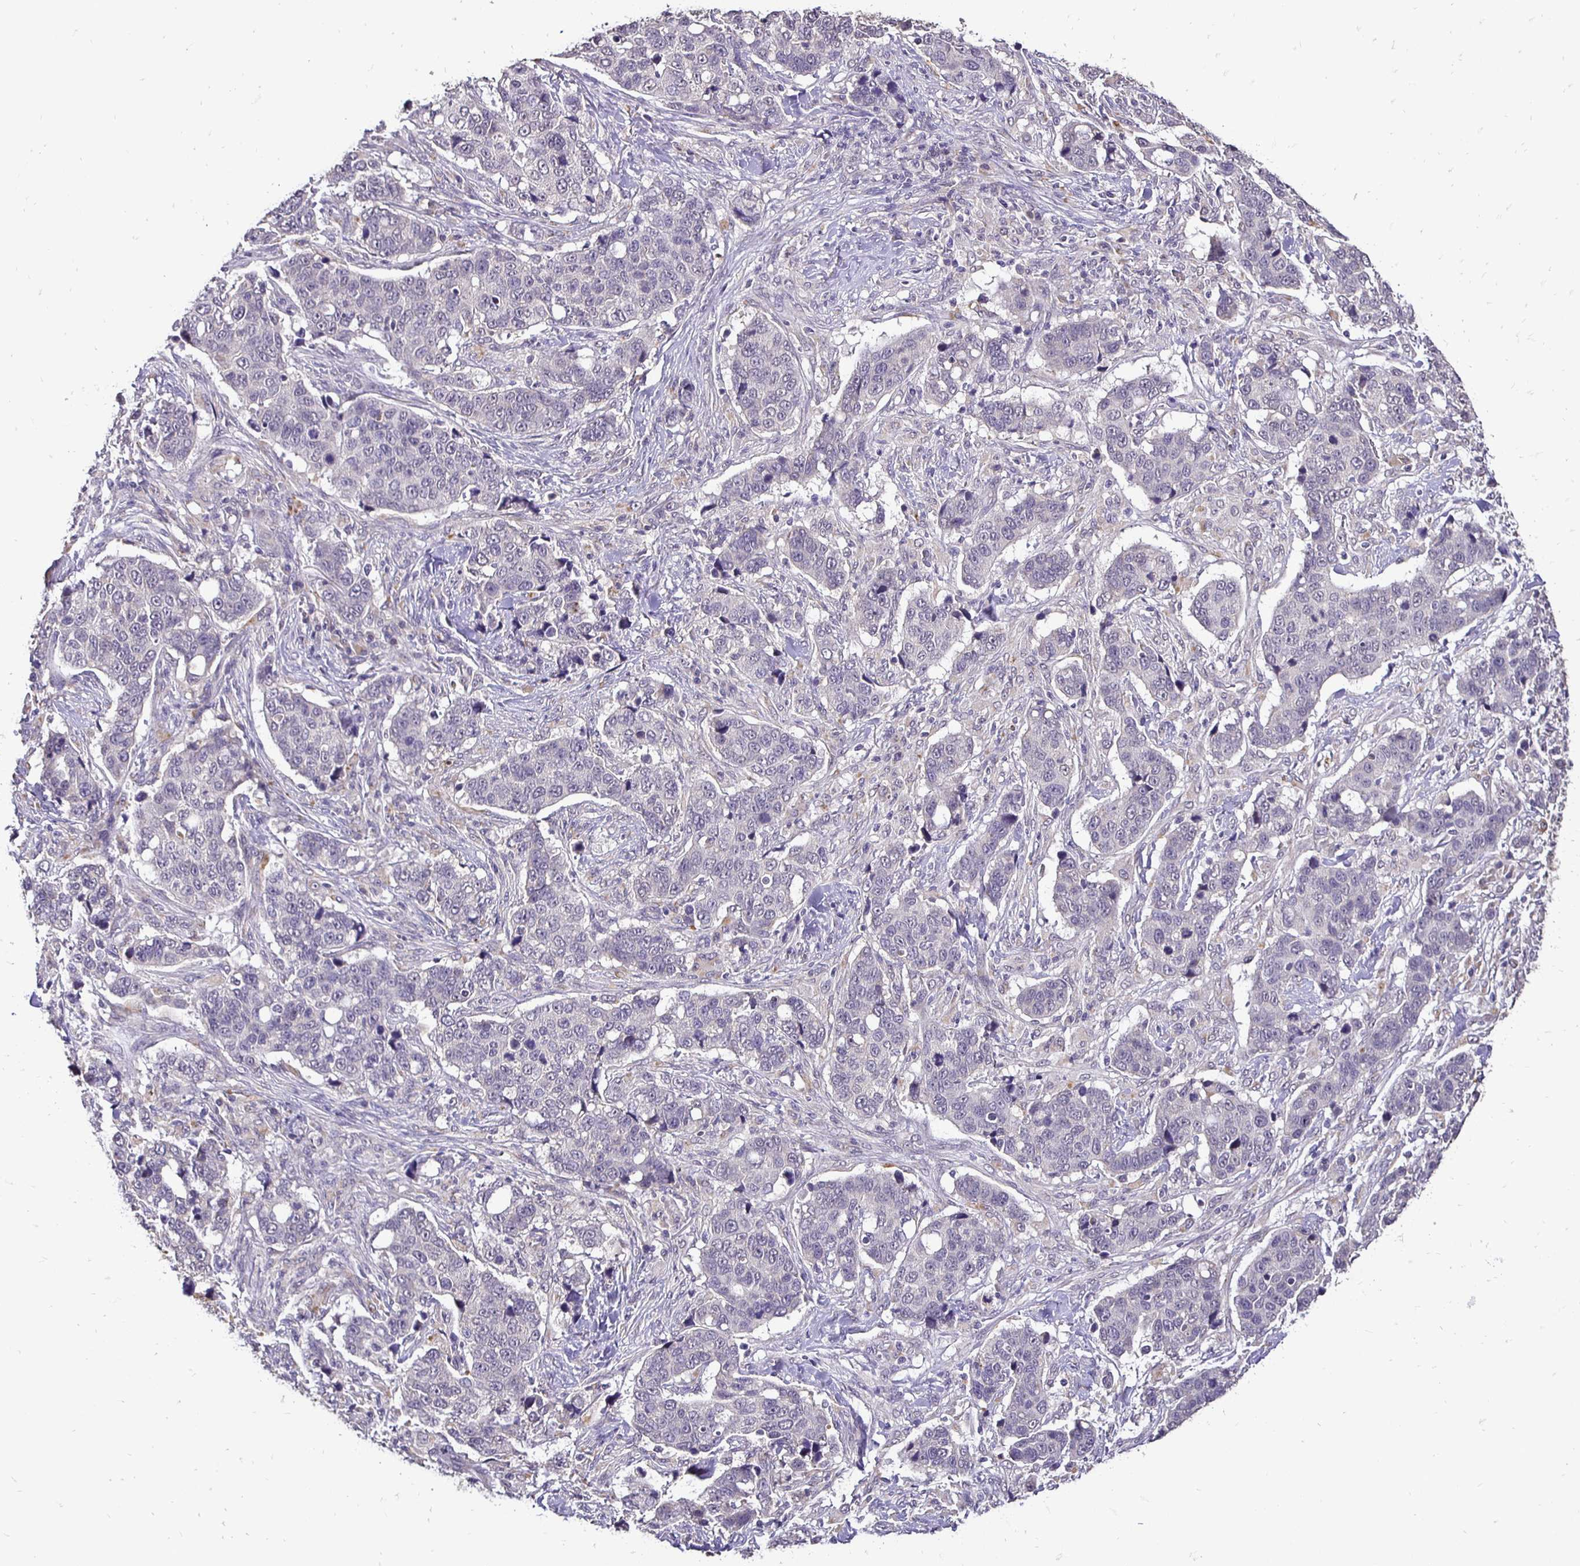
{"staining": {"intensity": "negative", "quantity": "none", "location": "none"}, "tissue": "lung cancer", "cell_type": "Tumor cells", "image_type": "cancer", "snomed": [{"axis": "morphology", "description": "Squamous cell carcinoma, NOS"}, {"axis": "topography", "description": "Lymph node"}, {"axis": "topography", "description": "Lung"}], "caption": "Immunohistochemical staining of human lung squamous cell carcinoma reveals no significant staining in tumor cells.", "gene": "RHEBL1", "patient": {"sex": "male", "age": 61}}